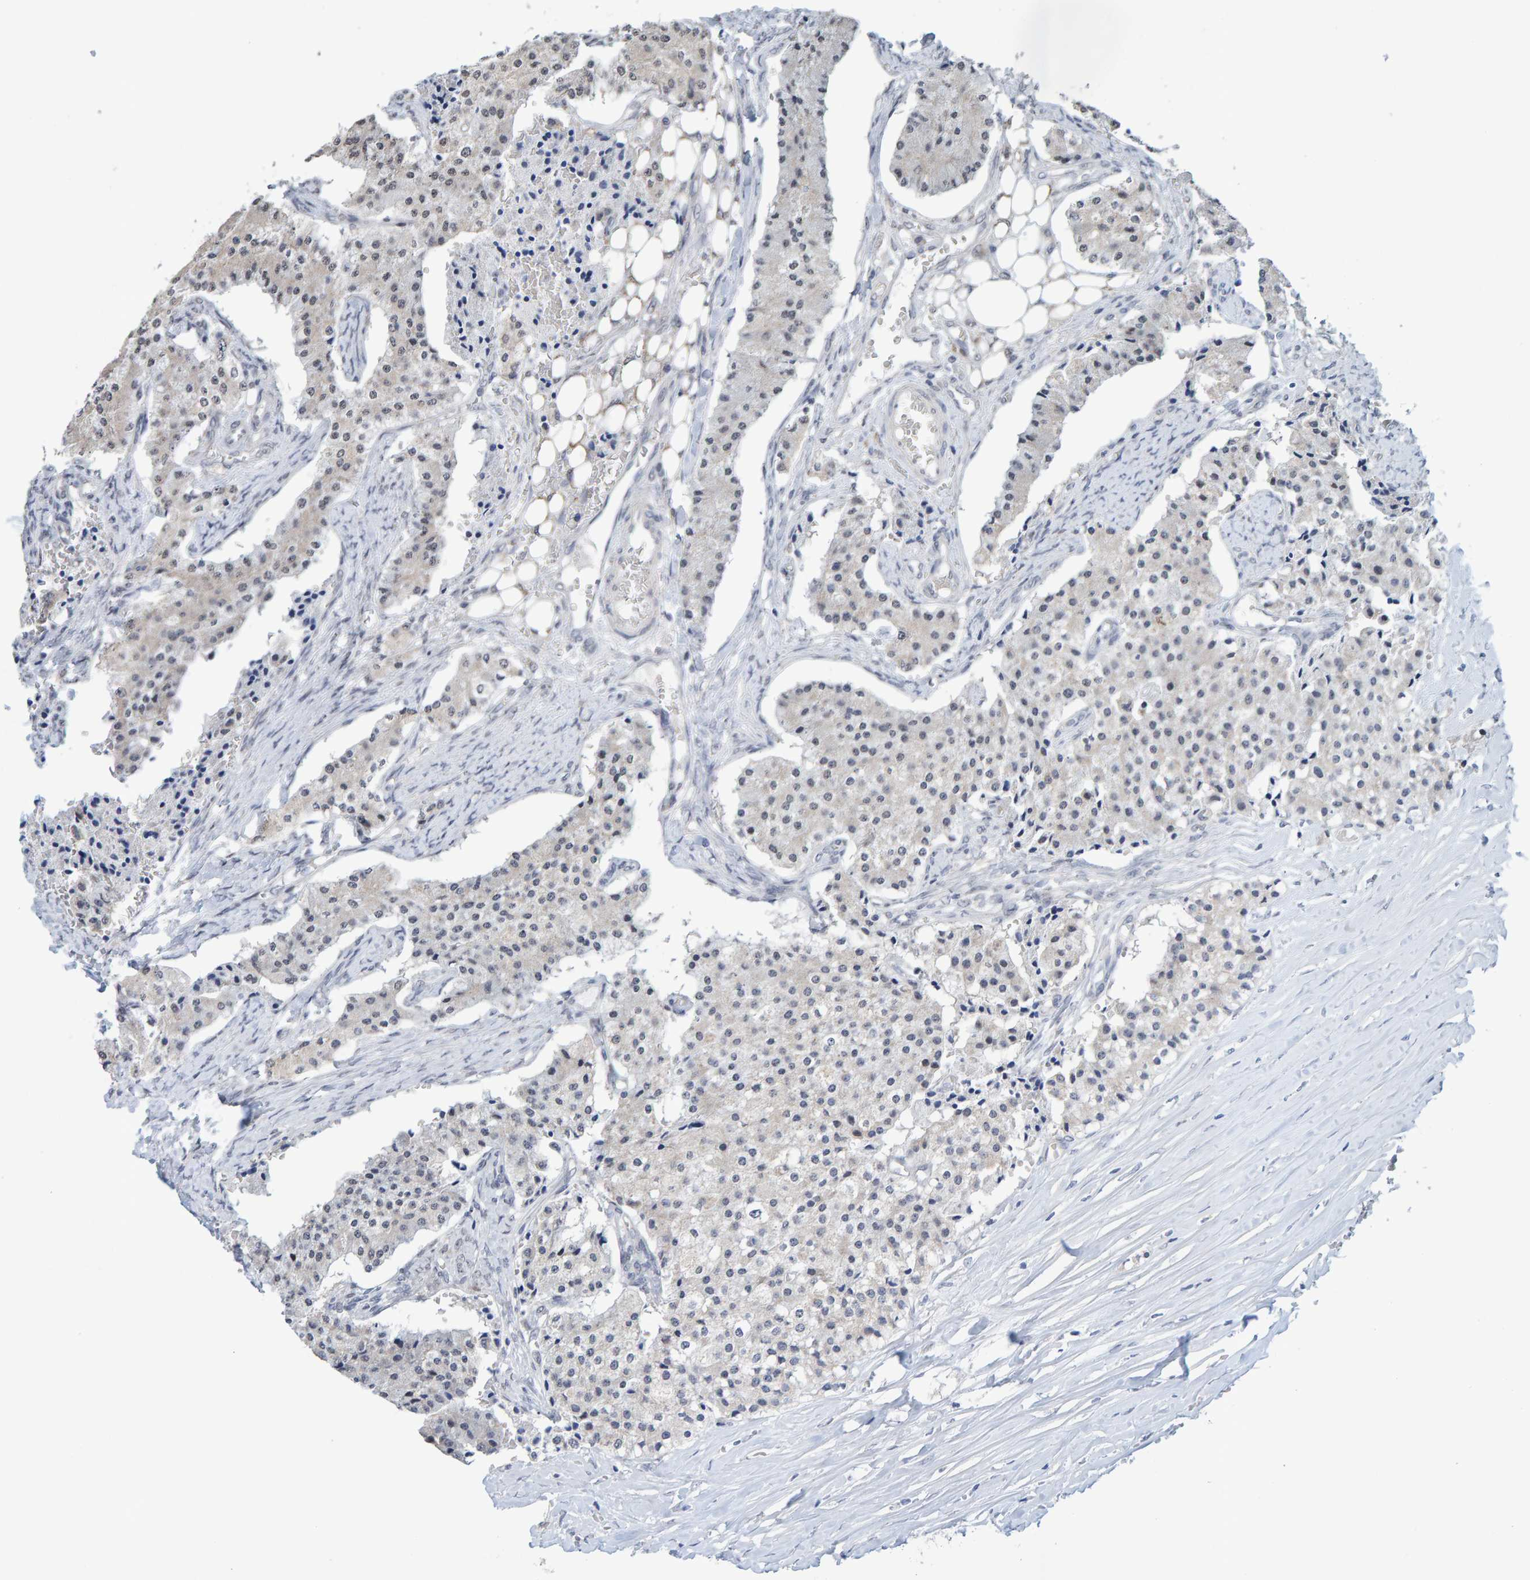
{"staining": {"intensity": "weak", "quantity": "<25%", "location": "cytoplasmic/membranous"}, "tissue": "carcinoid", "cell_type": "Tumor cells", "image_type": "cancer", "snomed": [{"axis": "morphology", "description": "Carcinoid, malignant, NOS"}, {"axis": "topography", "description": "Colon"}], "caption": "This is an IHC photomicrograph of human carcinoid (malignant). There is no expression in tumor cells.", "gene": "USP43", "patient": {"sex": "female", "age": 52}}